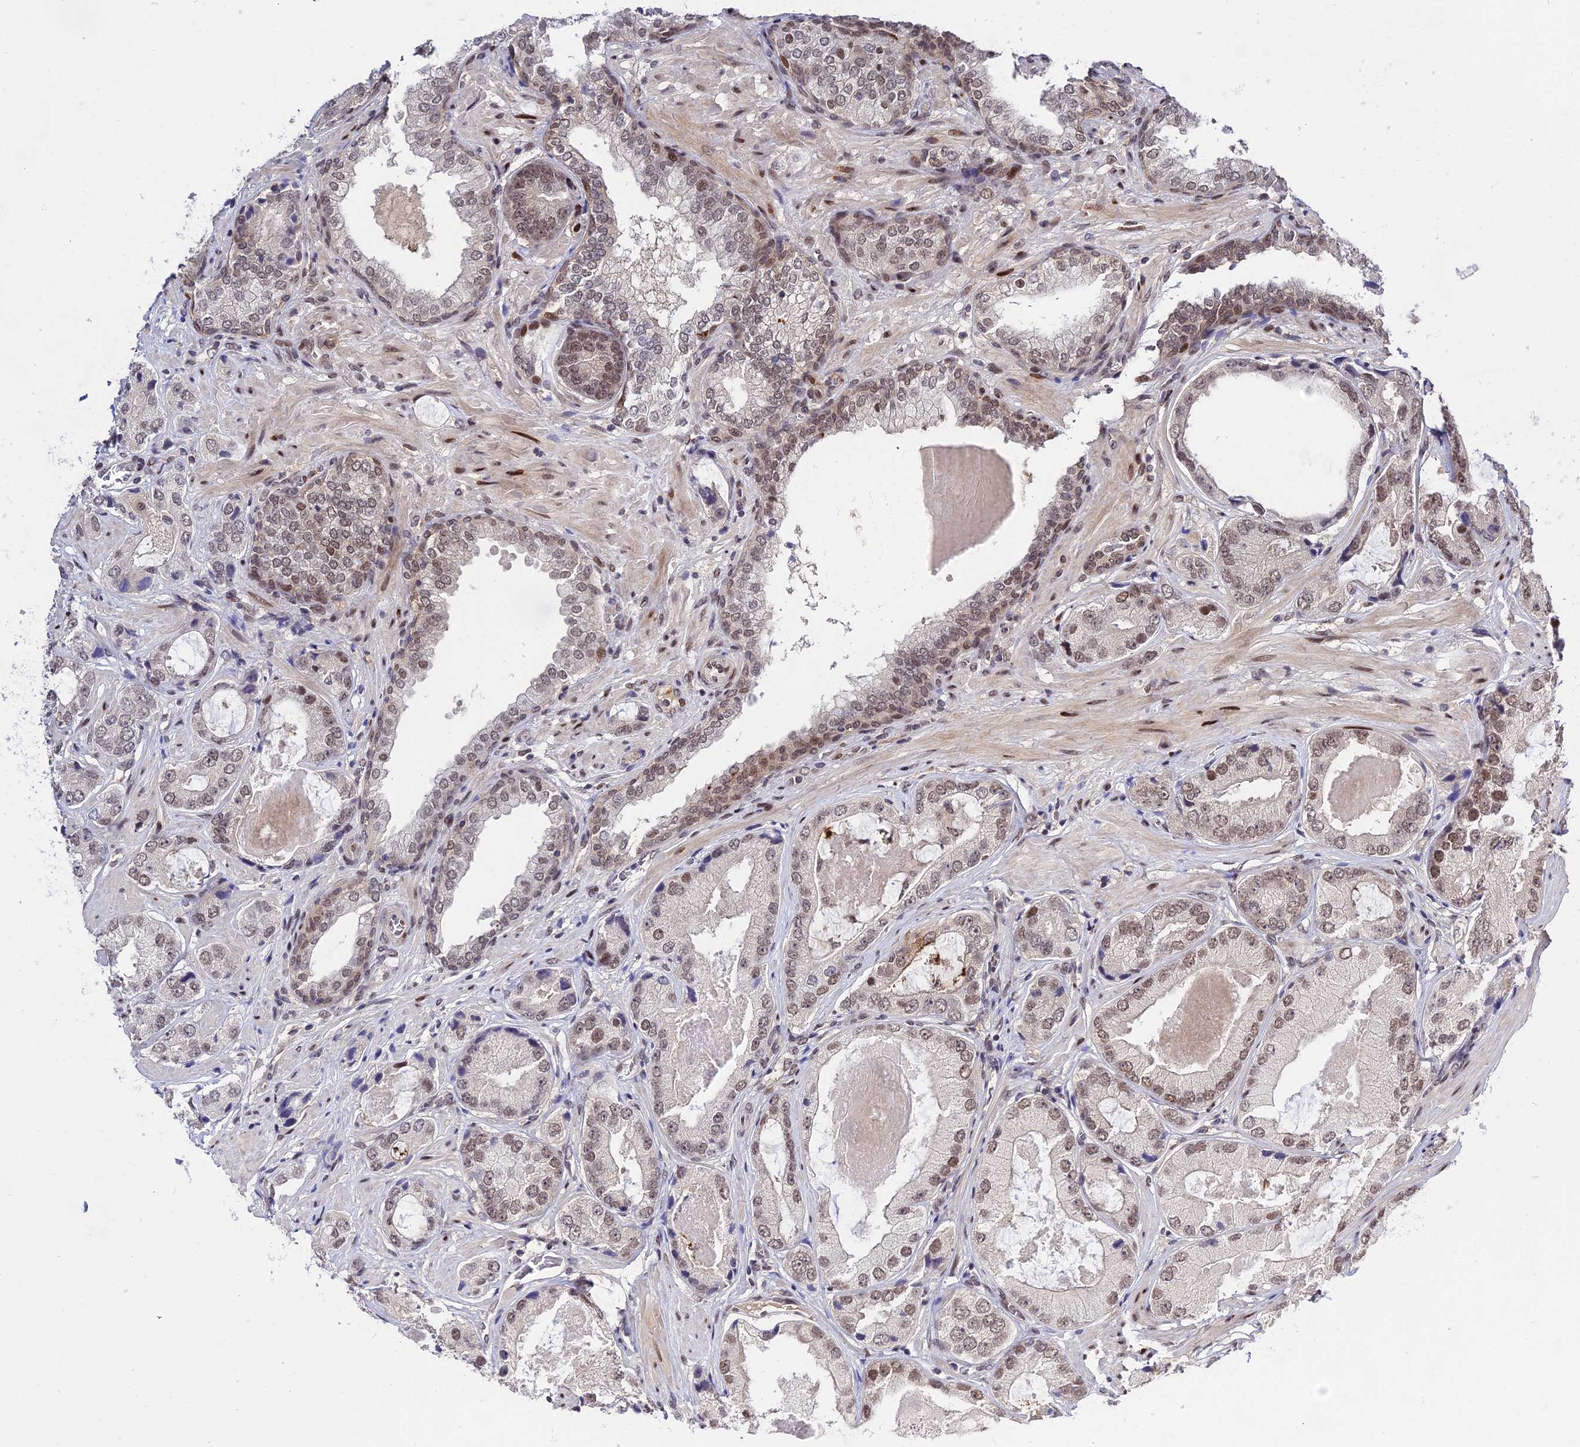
{"staining": {"intensity": "moderate", "quantity": ">75%", "location": "nuclear"}, "tissue": "prostate cancer", "cell_type": "Tumor cells", "image_type": "cancer", "snomed": [{"axis": "morphology", "description": "Adenocarcinoma, High grade"}, {"axis": "topography", "description": "Prostate"}], "caption": "Immunohistochemical staining of human prostate cancer (high-grade adenocarcinoma) shows medium levels of moderate nuclear protein positivity in about >75% of tumor cells.", "gene": "SYT15", "patient": {"sex": "male", "age": 59}}